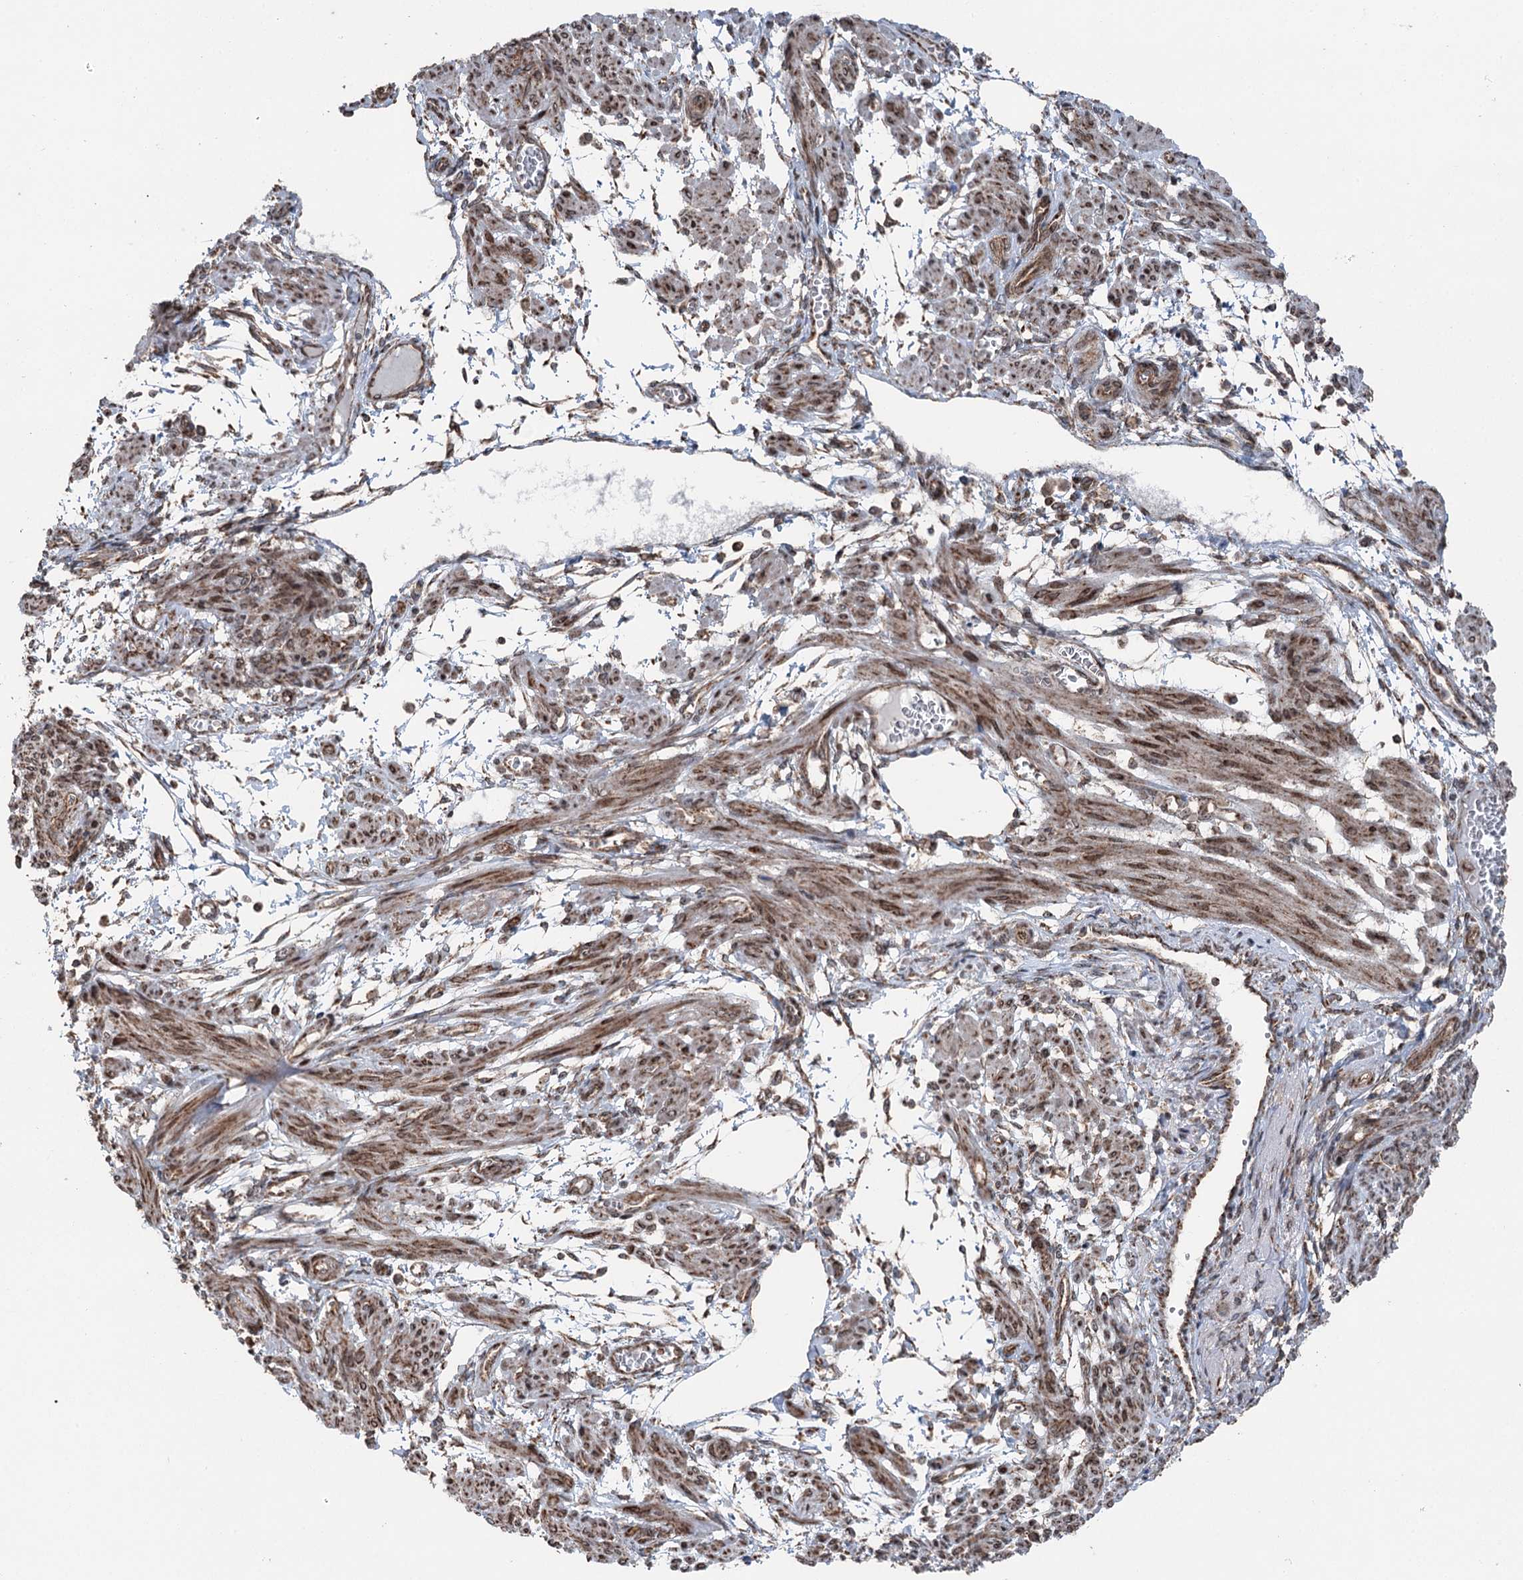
{"staining": {"intensity": "moderate", "quantity": ">75%", "location": "cytoplasmic/membranous,nuclear"}, "tissue": "smooth muscle", "cell_type": "Smooth muscle cells", "image_type": "normal", "snomed": [{"axis": "morphology", "description": "Normal tissue, NOS"}, {"axis": "topography", "description": "Smooth muscle"}], "caption": "DAB immunohistochemical staining of unremarkable smooth muscle reveals moderate cytoplasmic/membranous,nuclear protein staining in approximately >75% of smooth muscle cells. (Stains: DAB in brown, nuclei in blue, Microscopy: brightfield microscopy at high magnification).", "gene": "STEEP1", "patient": {"sex": "female", "age": 39}}